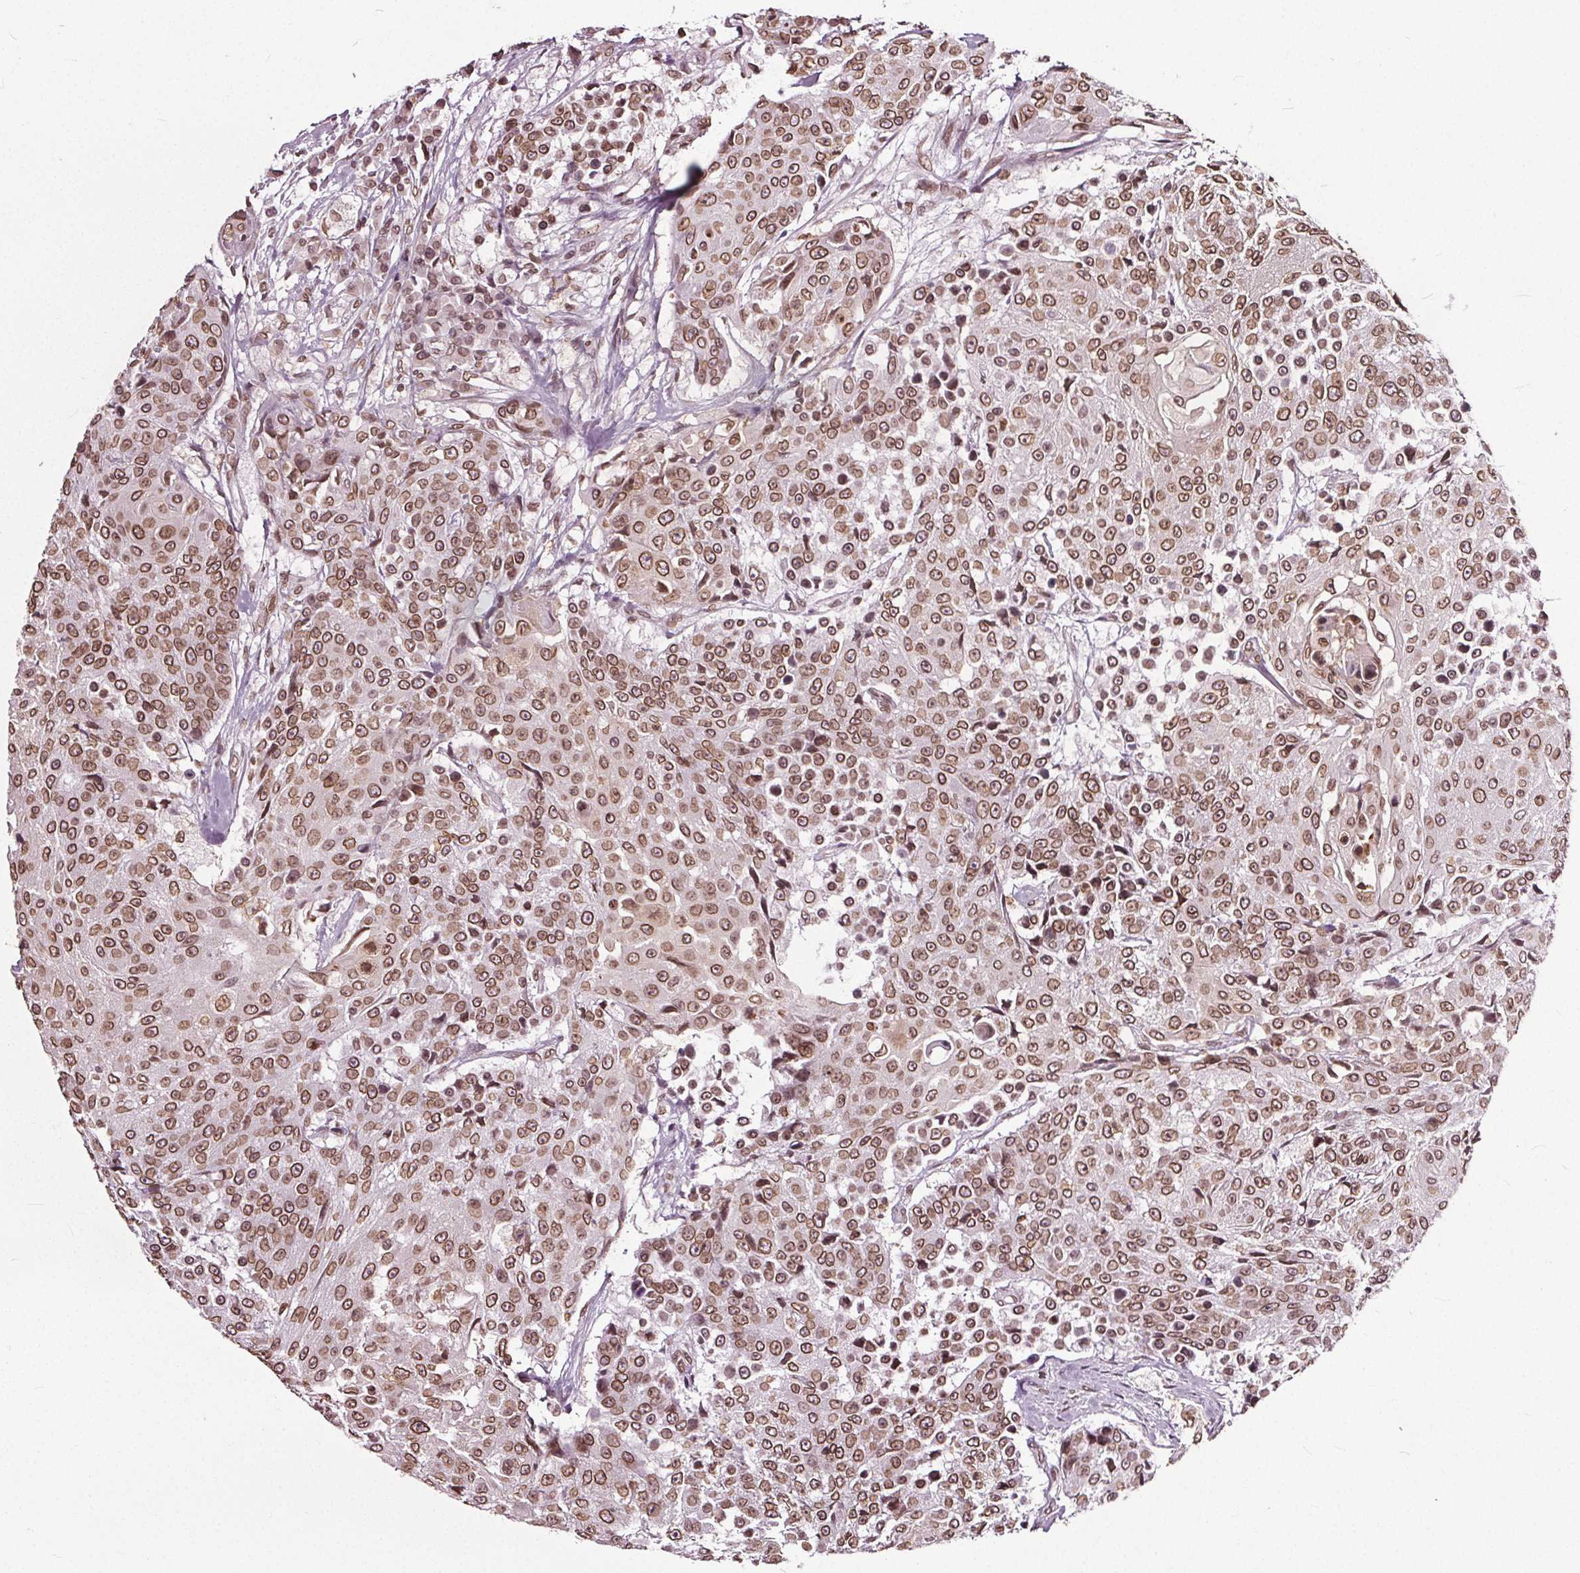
{"staining": {"intensity": "moderate", "quantity": ">75%", "location": "cytoplasmic/membranous,nuclear"}, "tissue": "urothelial cancer", "cell_type": "Tumor cells", "image_type": "cancer", "snomed": [{"axis": "morphology", "description": "Urothelial carcinoma, High grade"}, {"axis": "topography", "description": "Urinary bladder"}], "caption": "High-power microscopy captured an immunohistochemistry image of urothelial cancer, revealing moderate cytoplasmic/membranous and nuclear expression in about >75% of tumor cells. (Brightfield microscopy of DAB IHC at high magnification).", "gene": "TTC39C", "patient": {"sex": "female", "age": 63}}